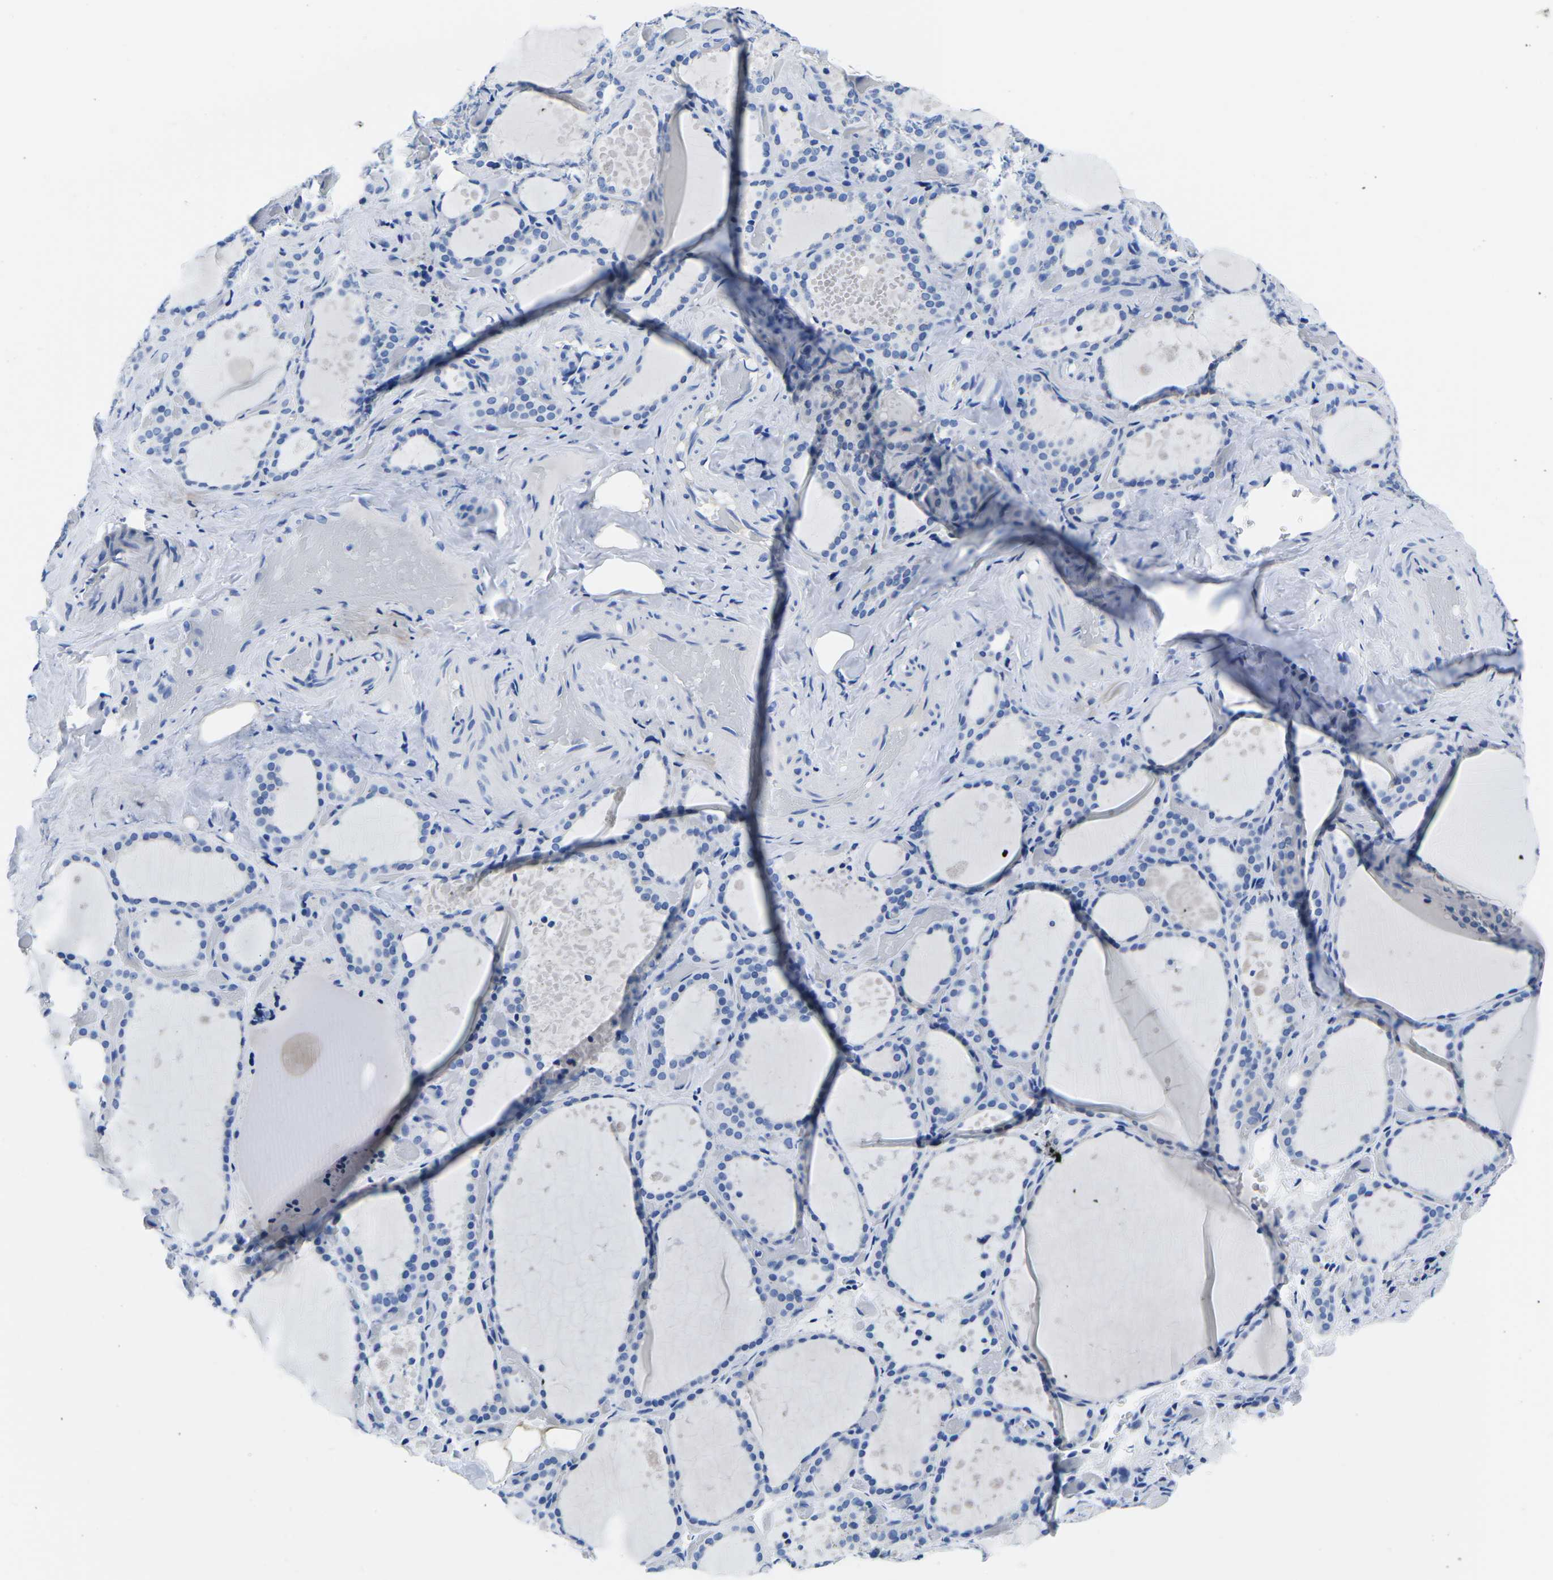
{"staining": {"intensity": "negative", "quantity": "none", "location": "none"}, "tissue": "thyroid gland", "cell_type": "Glandular cells", "image_type": "normal", "snomed": [{"axis": "morphology", "description": "Normal tissue, NOS"}, {"axis": "topography", "description": "Thyroid gland"}], "caption": "A high-resolution micrograph shows immunohistochemistry (IHC) staining of normal thyroid gland, which exhibits no significant positivity in glandular cells.", "gene": "CYP1A2", "patient": {"sex": "female", "age": 44}}